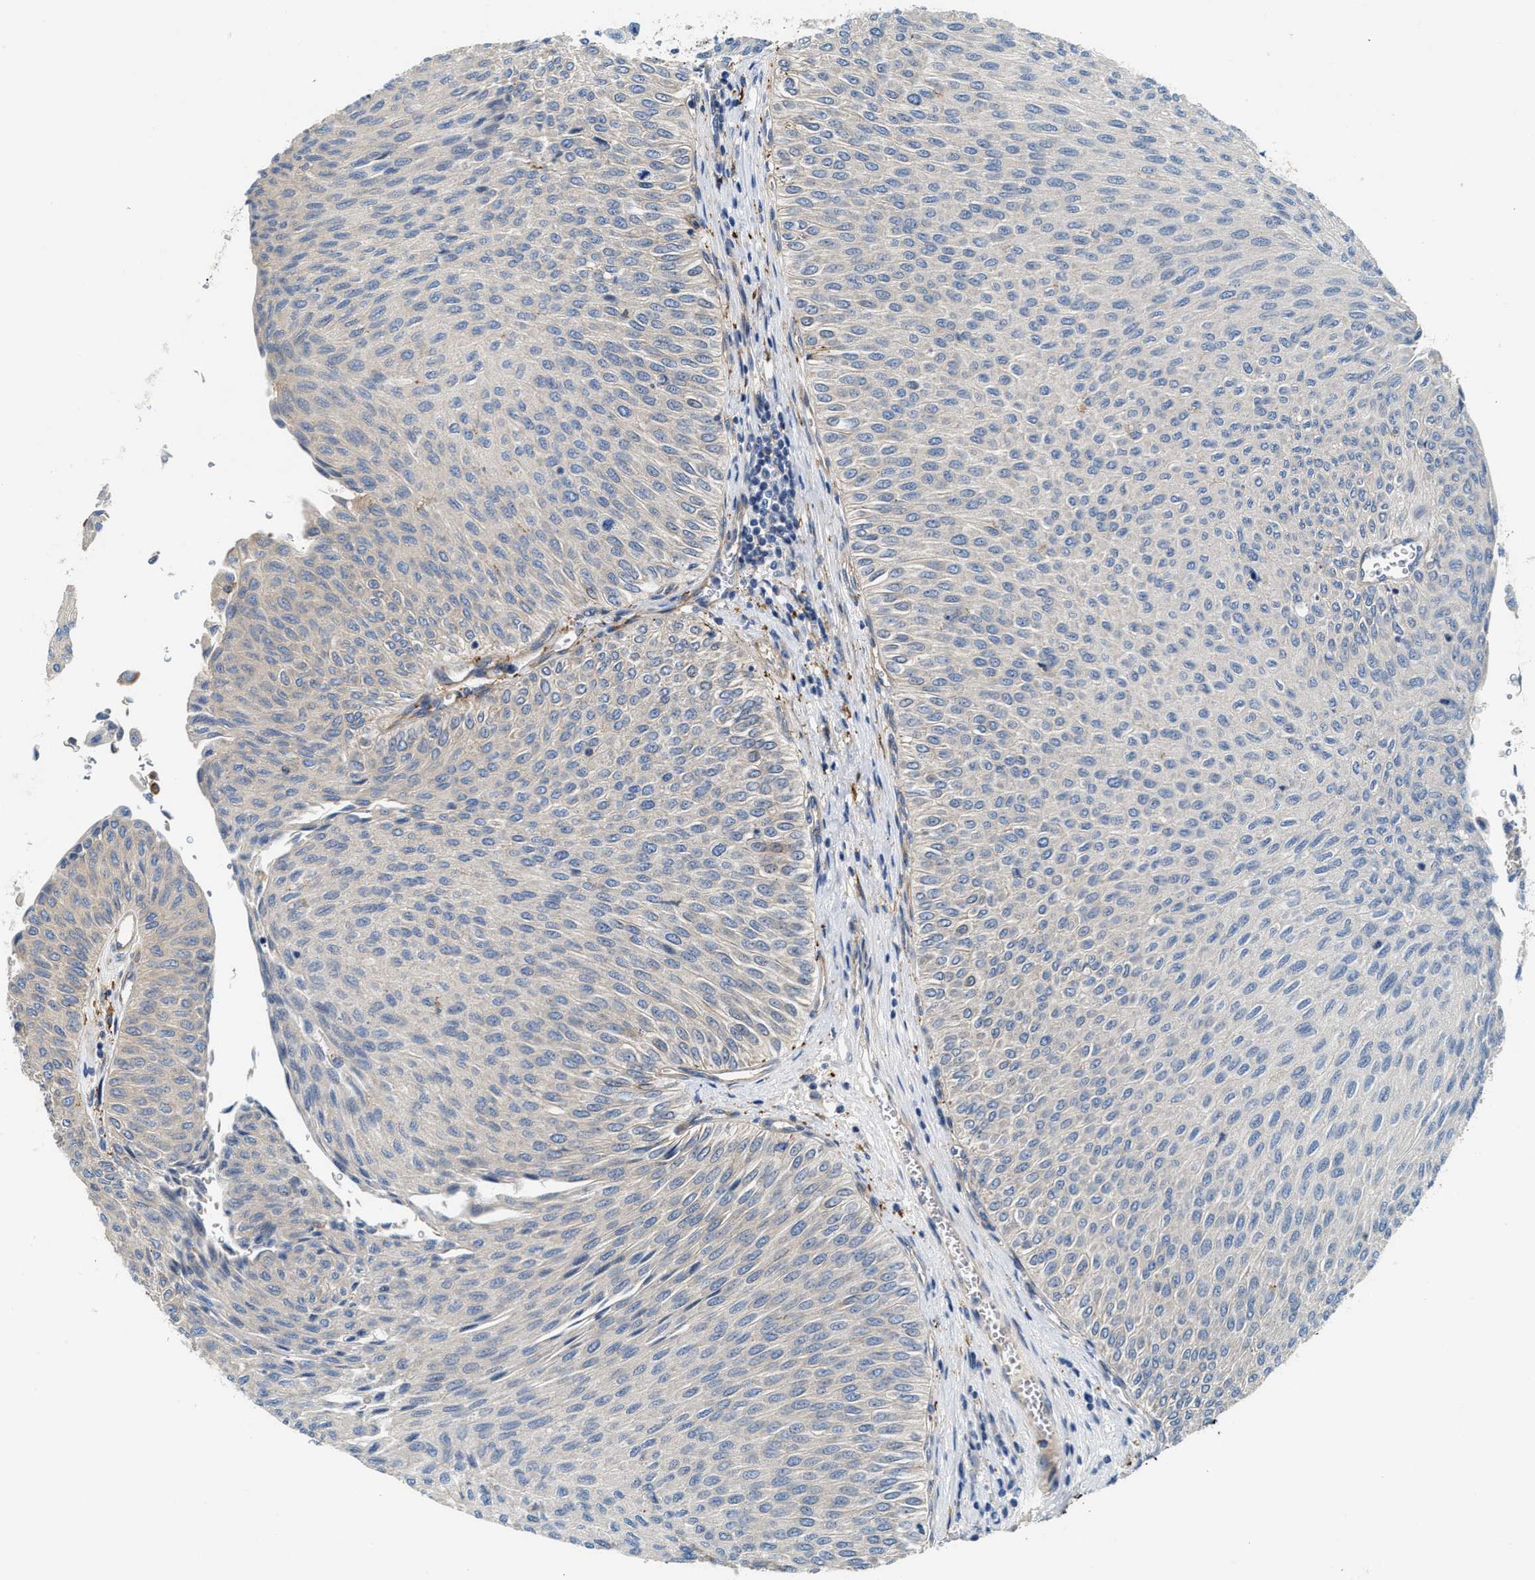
{"staining": {"intensity": "negative", "quantity": "none", "location": "none"}, "tissue": "urothelial cancer", "cell_type": "Tumor cells", "image_type": "cancer", "snomed": [{"axis": "morphology", "description": "Urothelial carcinoma, Low grade"}, {"axis": "topography", "description": "Urinary bladder"}], "caption": "Tumor cells are negative for protein expression in human urothelial carcinoma (low-grade).", "gene": "NSUN7", "patient": {"sex": "male", "age": 78}}